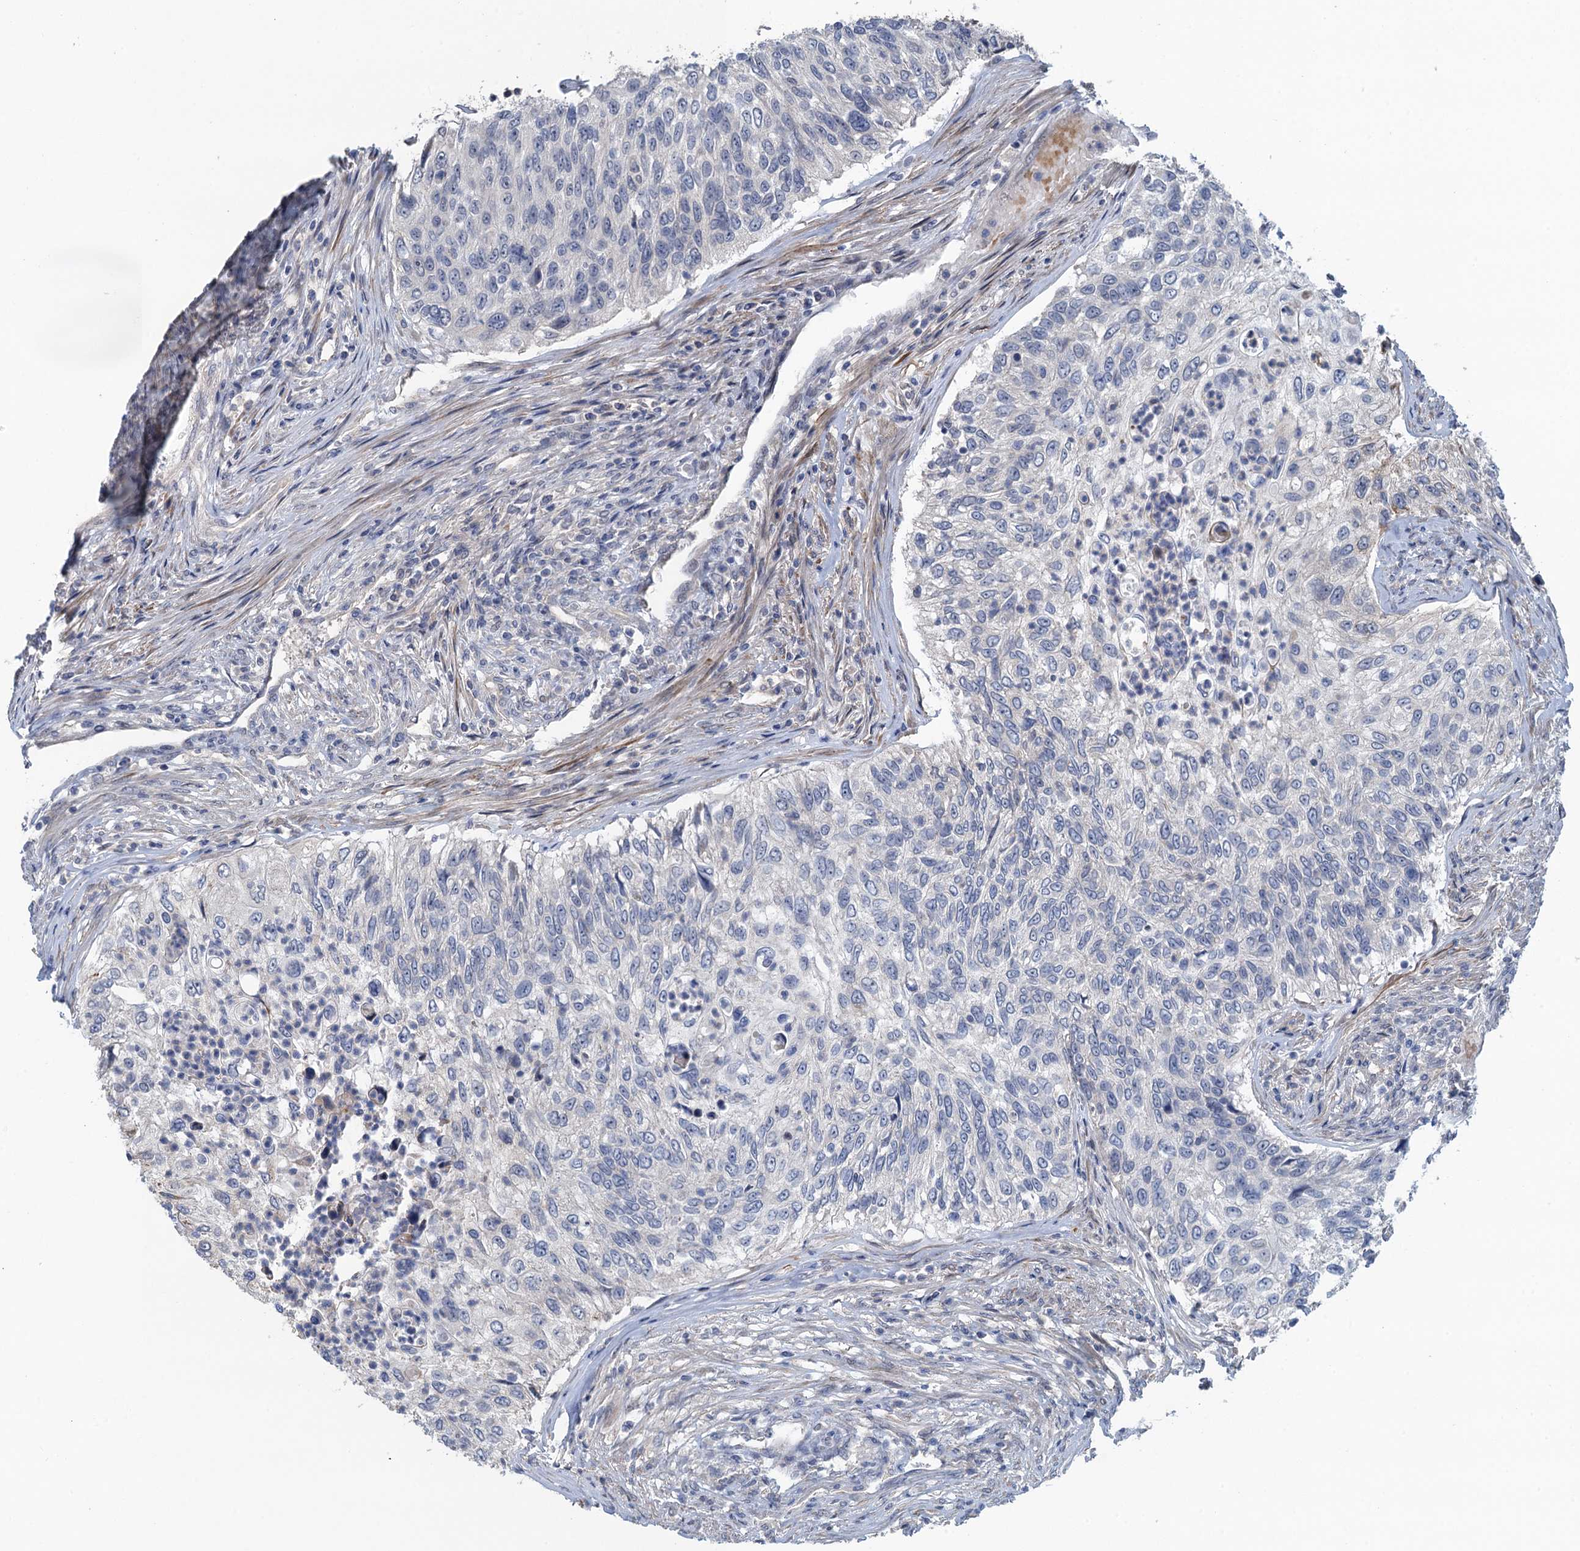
{"staining": {"intensity": "negative", "quantity": "none", "location": "none"}, "tissue": "urothelial cancer", "cell_type": "Tumor cells", "image_type": "cancer", "snomed": [{"axis": "morphology", "description": "Urothelial carcinoma, High grade"}, {"axis": "topography", "description": "Urinary bladder"}], "caption": "High magnification brightfield microscopy of high-grade urothelial carcinoma stained with DAB (3,3'-diaminobenzidine) (brown) and counterstained with hematoxylin (blue): tumor cells show no significant staining. (DAB (3,3'-diaminobenzidine) IHC with hematoxylin counter stain).", "gene": "MYO16", "patient": {"sex": "female", "age": 60}}